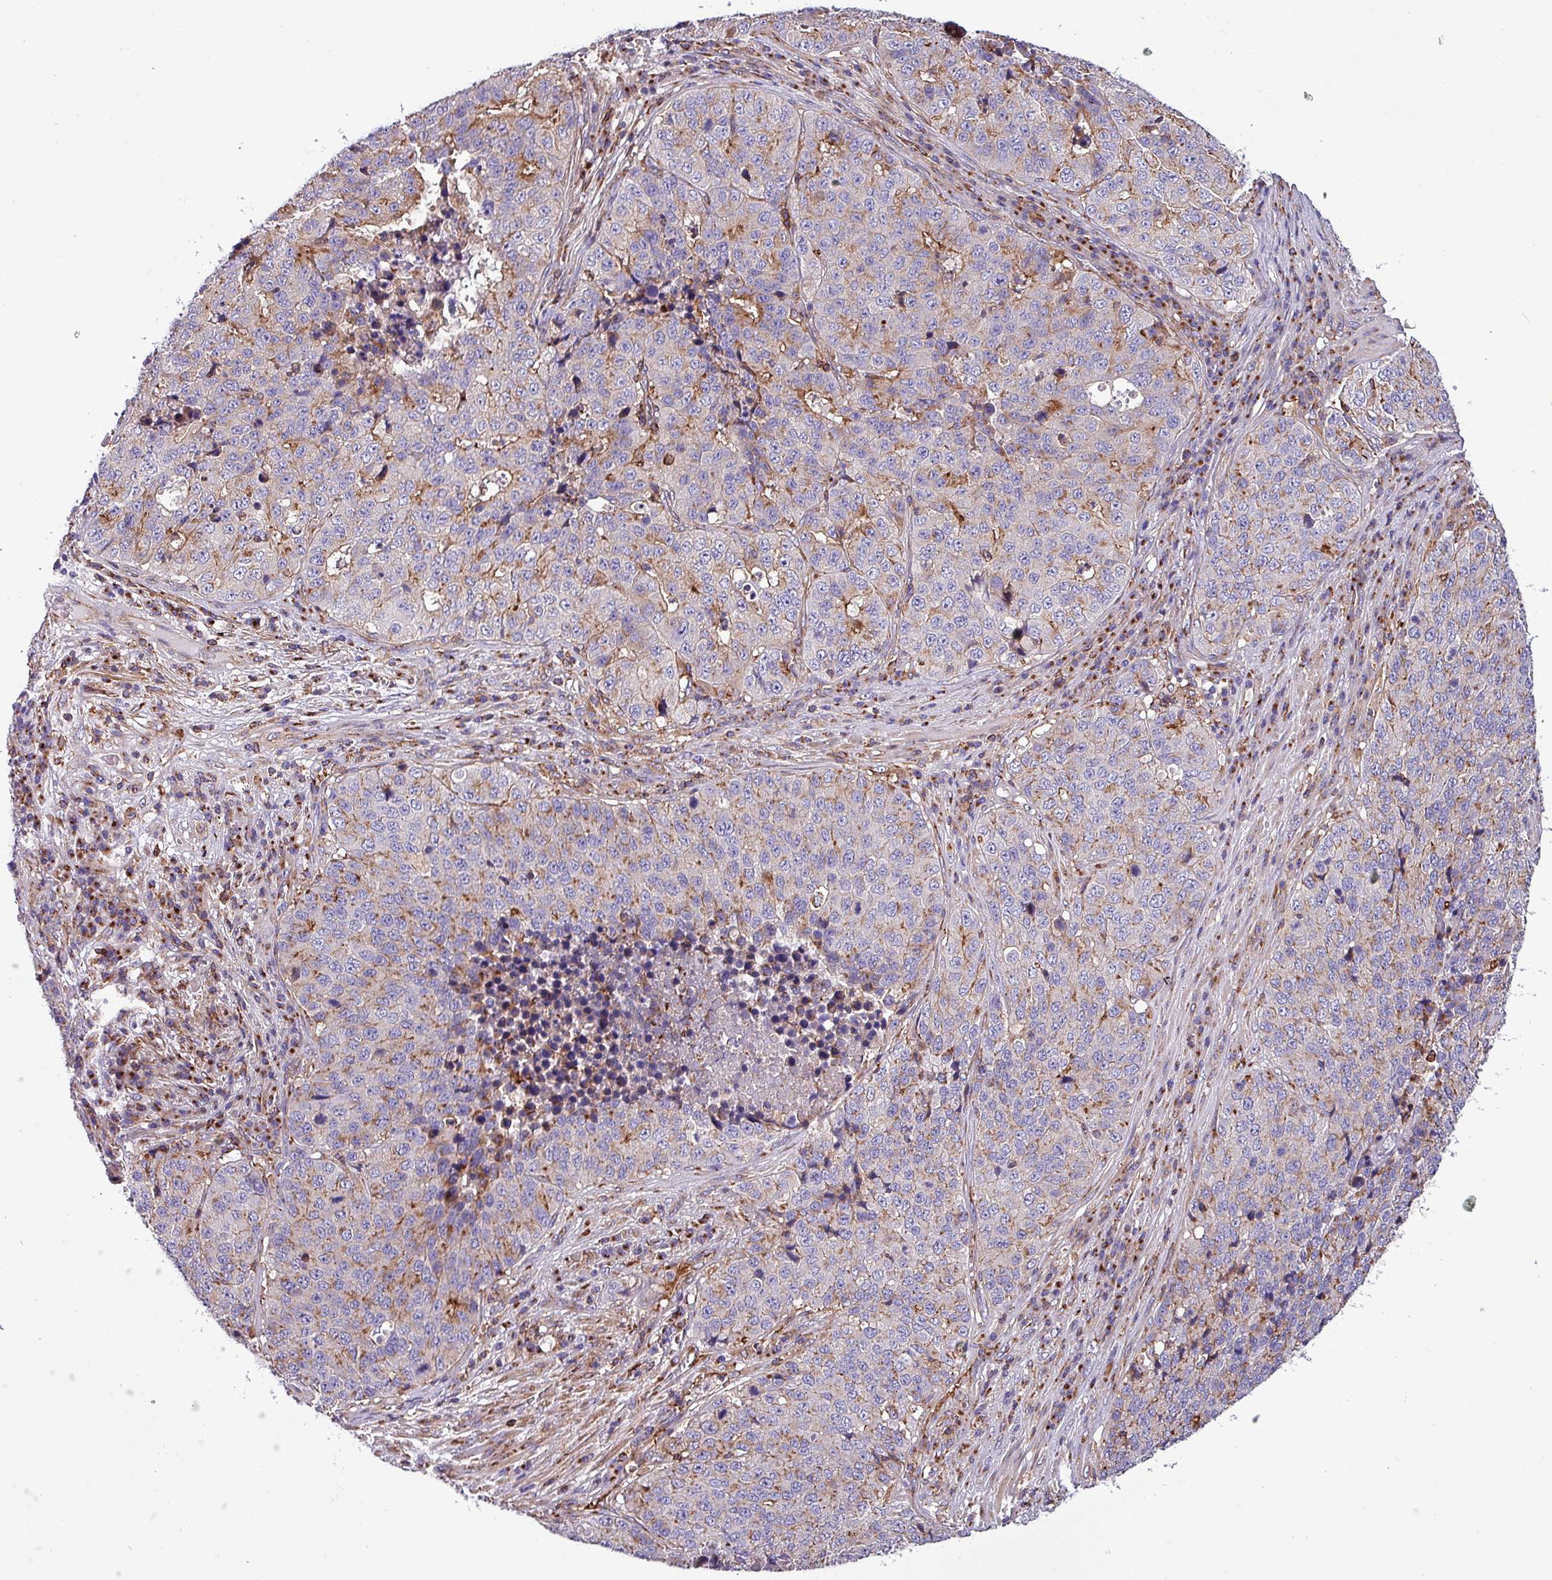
{"staining": {"intensity": "moderate", "quantity": "25%-75%", "location": "cytoplasmic/membranous"}, "tissue": "stomach cancer", "cell_type": "Tumor cells", "image_type": "cancer", "snomed": [{"axis": "morphology", "description": "Adenocarcinoma, NOS"}, {"axis": "topography", "description": "Stomach"}], "caption": "Immunohistochemical staining of human stomach cancer displays moderate cytoplasmic/membranous protein positivity in approximately 25%-75% of tumor cells. Using DAB (brown) and hematoxylin (blue) stains, captured at high magnification using brightfield microscopy.", "gene": "VAMP4", "patient": {"sex": "male", "age": 71}}